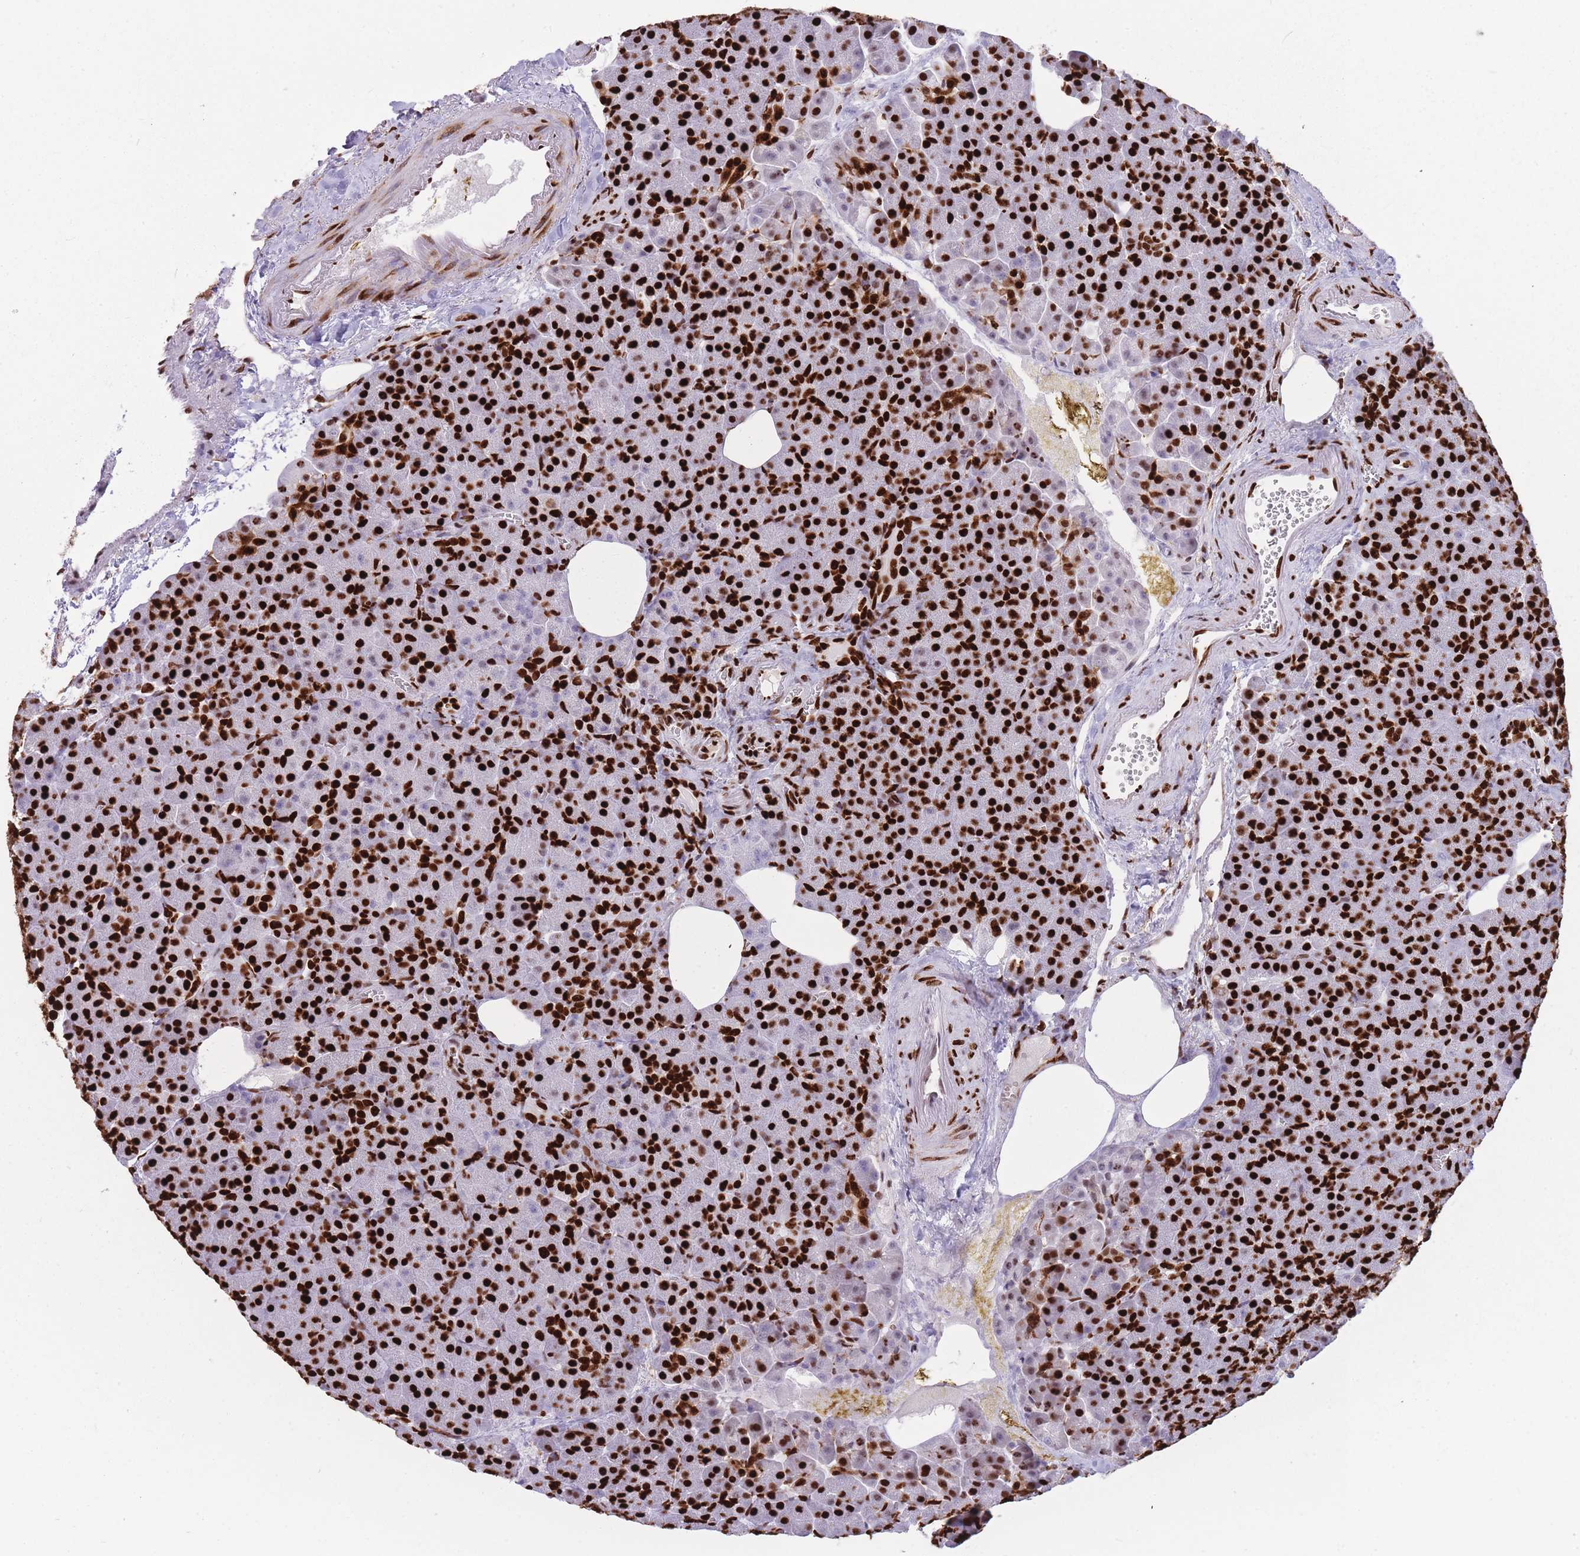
{"staining": {"intensity": "strong", "quantity": ">75%", "location": "nuclear"}, "tissue": "pancreas", "cell_type": "Exocrine glandular cells", "image_type": "normal", "snomed": [{"axis": "morphology", "description": "Normal tissue, NOS"}, {"axis": "topography", "description": "Pancreas"}], "caption": "Brown immunohistochemical staining in normal pancreas exhibits strong nuclear staining in approximately >75% of exocrine glandular cells. (DAB = brown stain, brightfield microscopy at high magnification).", "gene": "HNRNPUL1", "patient": {"sex": "female", "age": 74}}